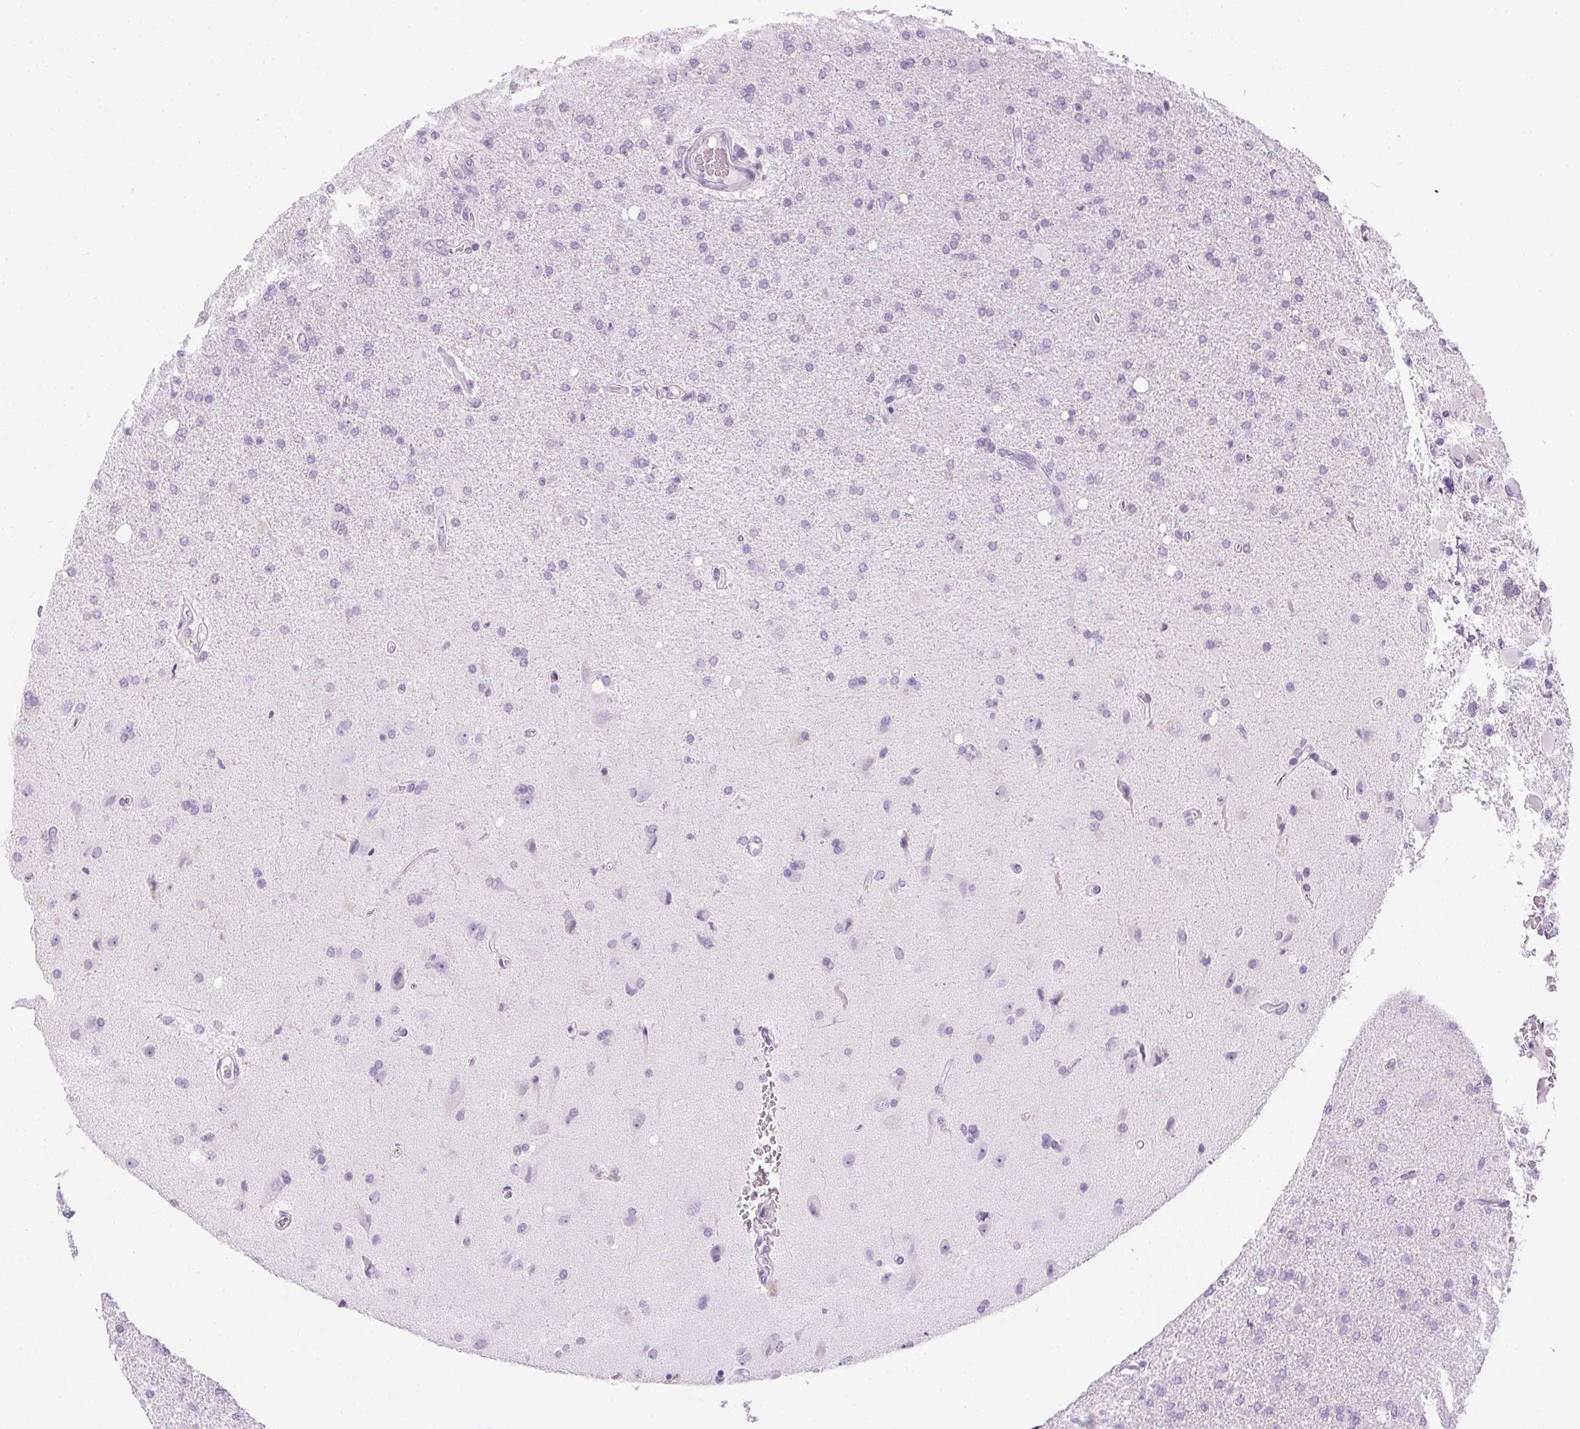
{"staining": {"intensity": "negative", "quantity": "none", "location": "none"}, "tissue": "glioma", "cell_type": "Tumor cells", "image_type": "cancer", "snomed": [{"axis": "morphology", "description": "Glioma, malignant, High grade"}, {"axis": "topography", "description": "Cerebral cortex"}], "caption": "Malignant glioma (high-grade) was stained to show a protein in brown. There is no significant positivity in tumor cells.", "gene": "SP7", "patient": {"sex": "male", "age": 70}}